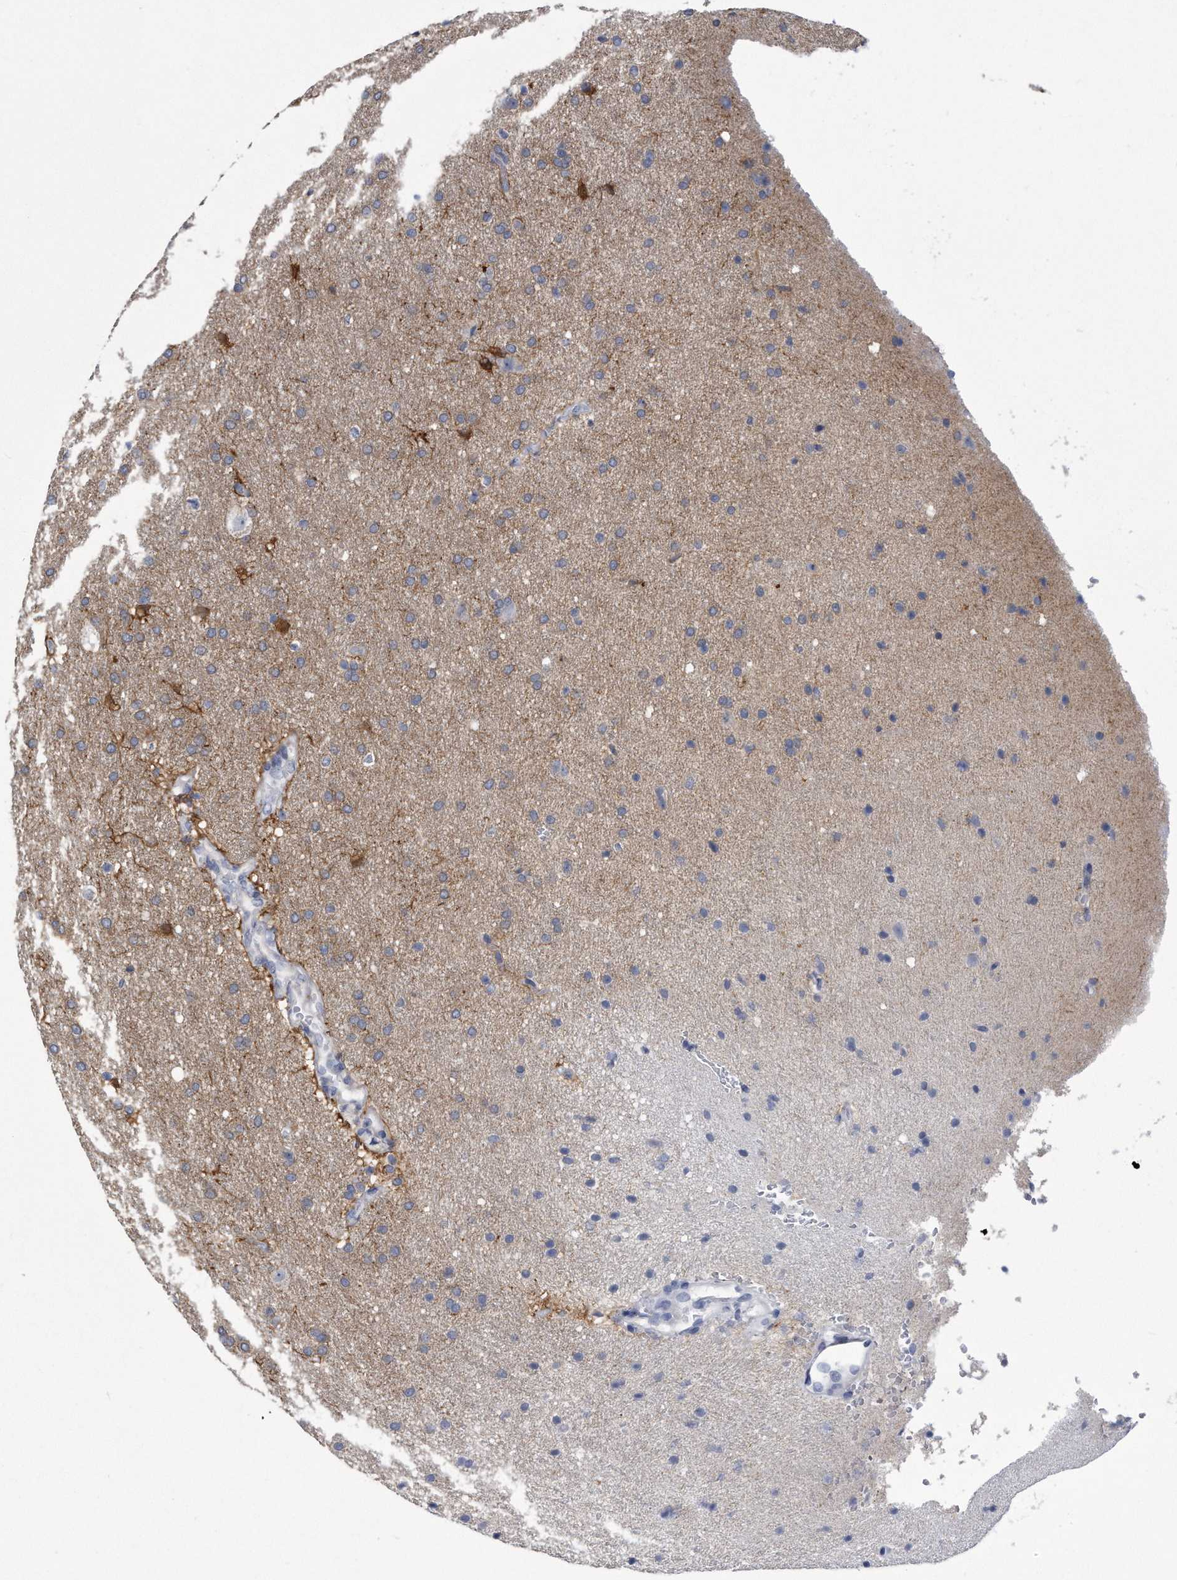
{"staining": {"intensity": "negative", "quantity": "none", "location": "none"}, "tissue": "glioma", "cell_type": "Tumor cells", "image_type": "cancer", "snomed": [{"axis": "morphology", "description": "Glioma, malignant, Low grade"}, {"axis": "topography", "description": "Brain"}], "caption": "Immunohistochemical staining of human malignant glioma (low-grade) displays no significant expression in tumor cells.", "gene": "PYGB", "patient": {"sex": "female", "age": 37}}